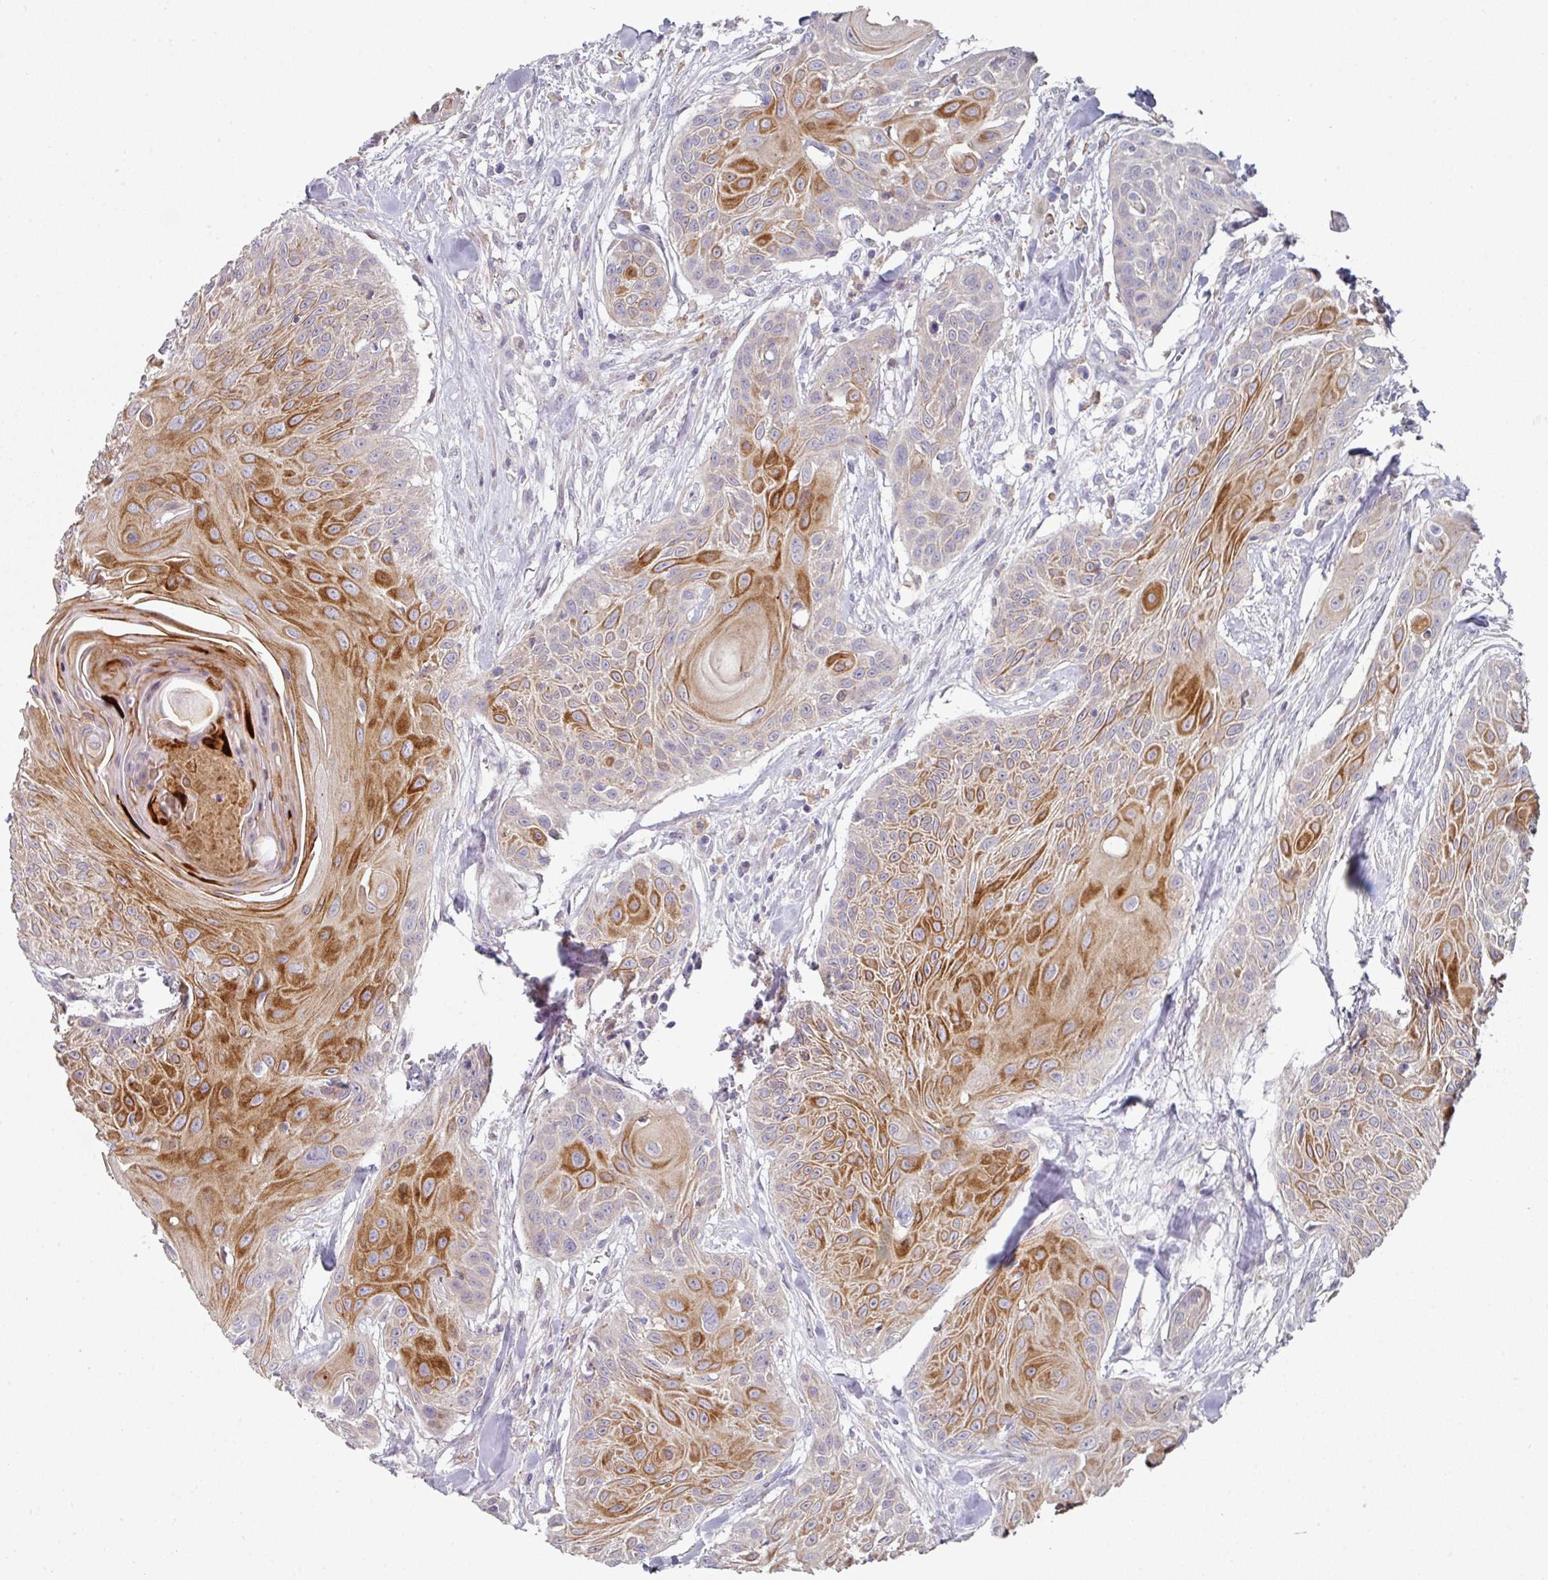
{"staining": {"intensity": "moderate", "quantity": "25%-75%", "location": "cytoplasmic/membranous"}, "tissue": "head and neck cancer", "cell_type": "Tumor cells", "image_type": "cancer", "snomed": [{"axis": "morphology", "description": "Squamous cell carcinoma, NOS"}, {"axis": "topography", "description": "Lymph node"}, {"axis": "topography", "description": "Salivary gland"}, {"axis": "topography", "description": "Head-Neck"}], "caption": "Head and neck squamous cell carcinoma stained with a brown dye exhibits moderate cytoplasmic/membranous positive staining in approximately 25%-75% of tumor cells.", "gene": "WSB2", "patient": {"sex": "female", "age": 74}}